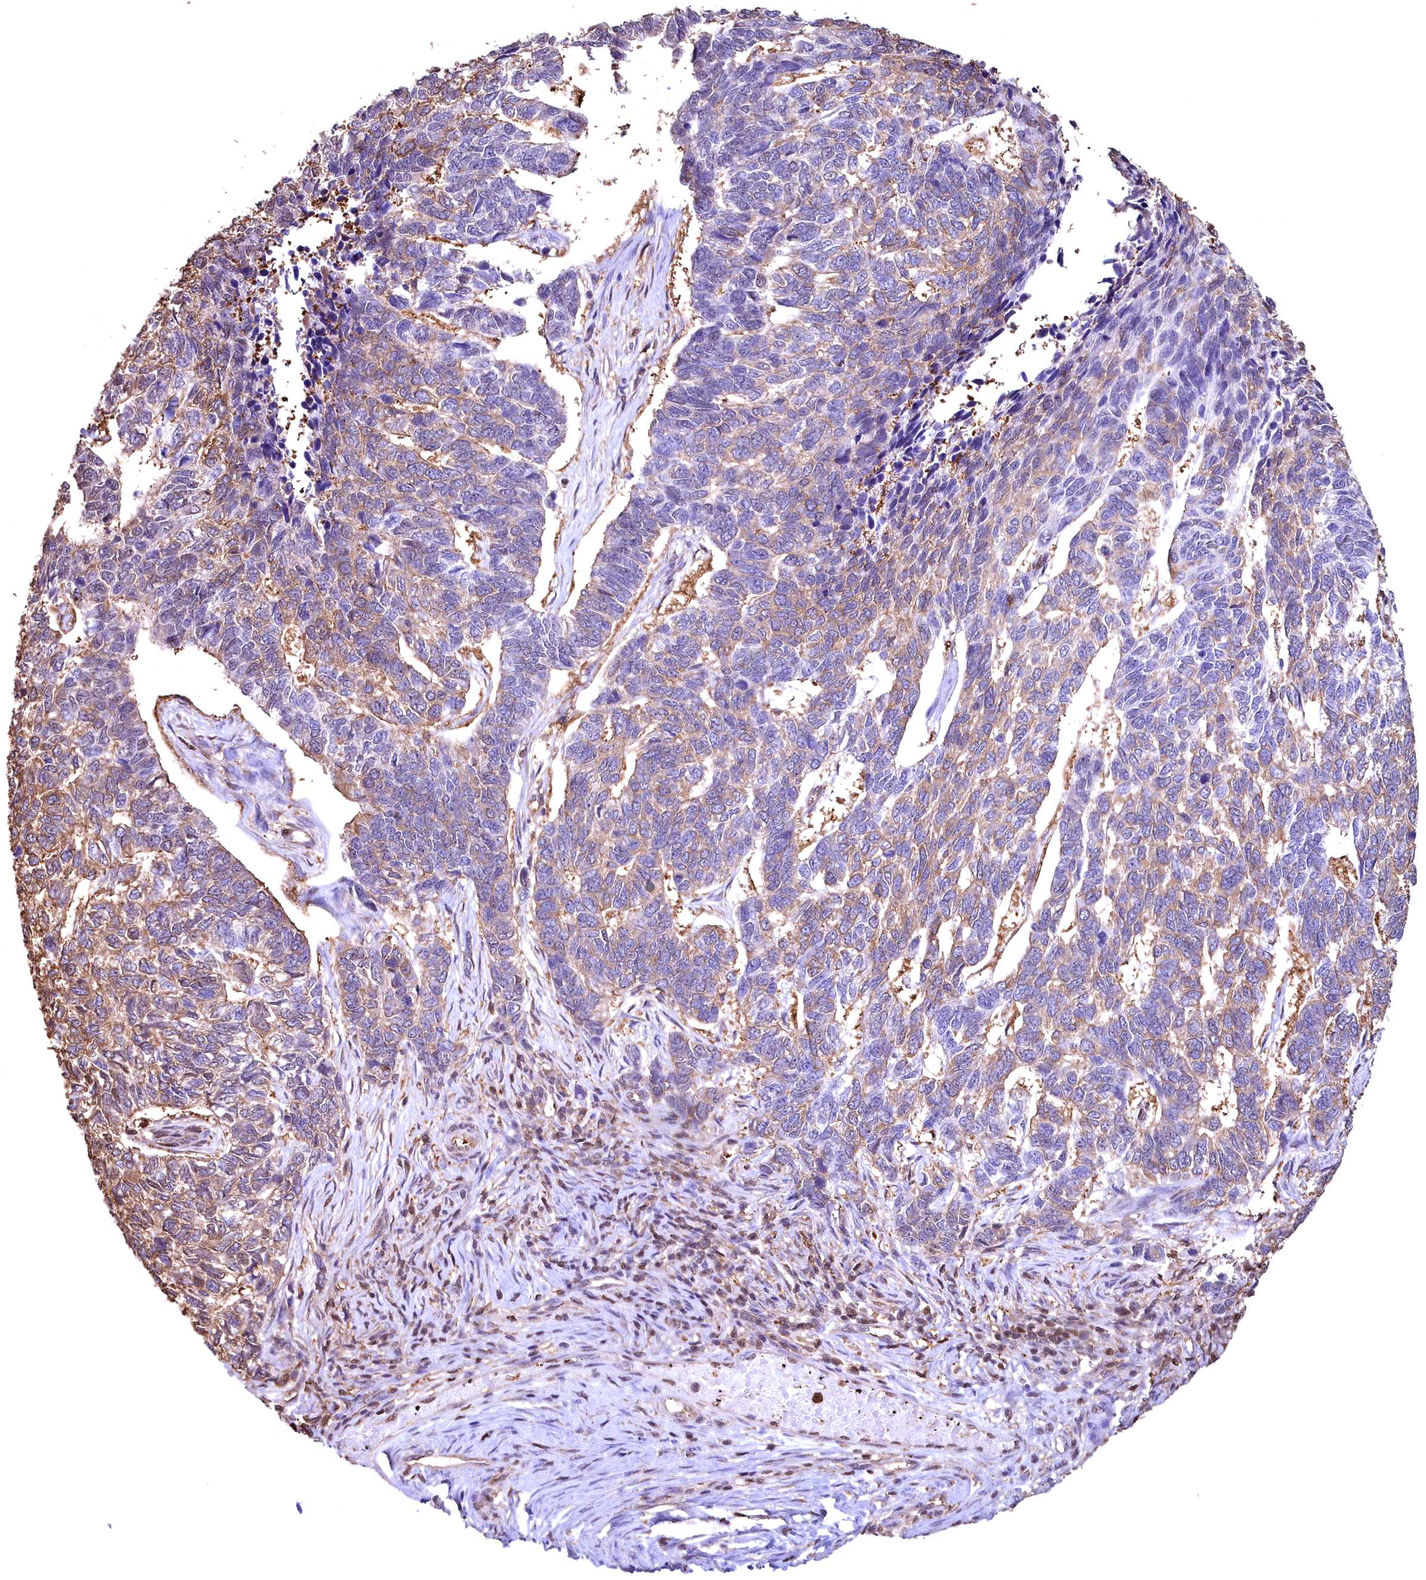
{"staining": {"intensity": "moderate", "quantity": ">75%", "location": "cytoplasmic/membranous"}, "tissue": "skin cancer", "cell_type": "Tumor cells", "image_type": "cancer", "snomed": [{"axis": "morphology", "description": "Basal cell carcinoma"}, {"axis": "topography", "description": "Skin"}], "caption": "DAB (3,3'-diaminobenzidine) immunohistochemical staining of human skin basal cell carcinoma reveals moderate cytoplasmic/membranous protein positivity in about >75% of tumor cells.", "gene": "GAPDH", "patient": {"sex": "female", "age": 65}}